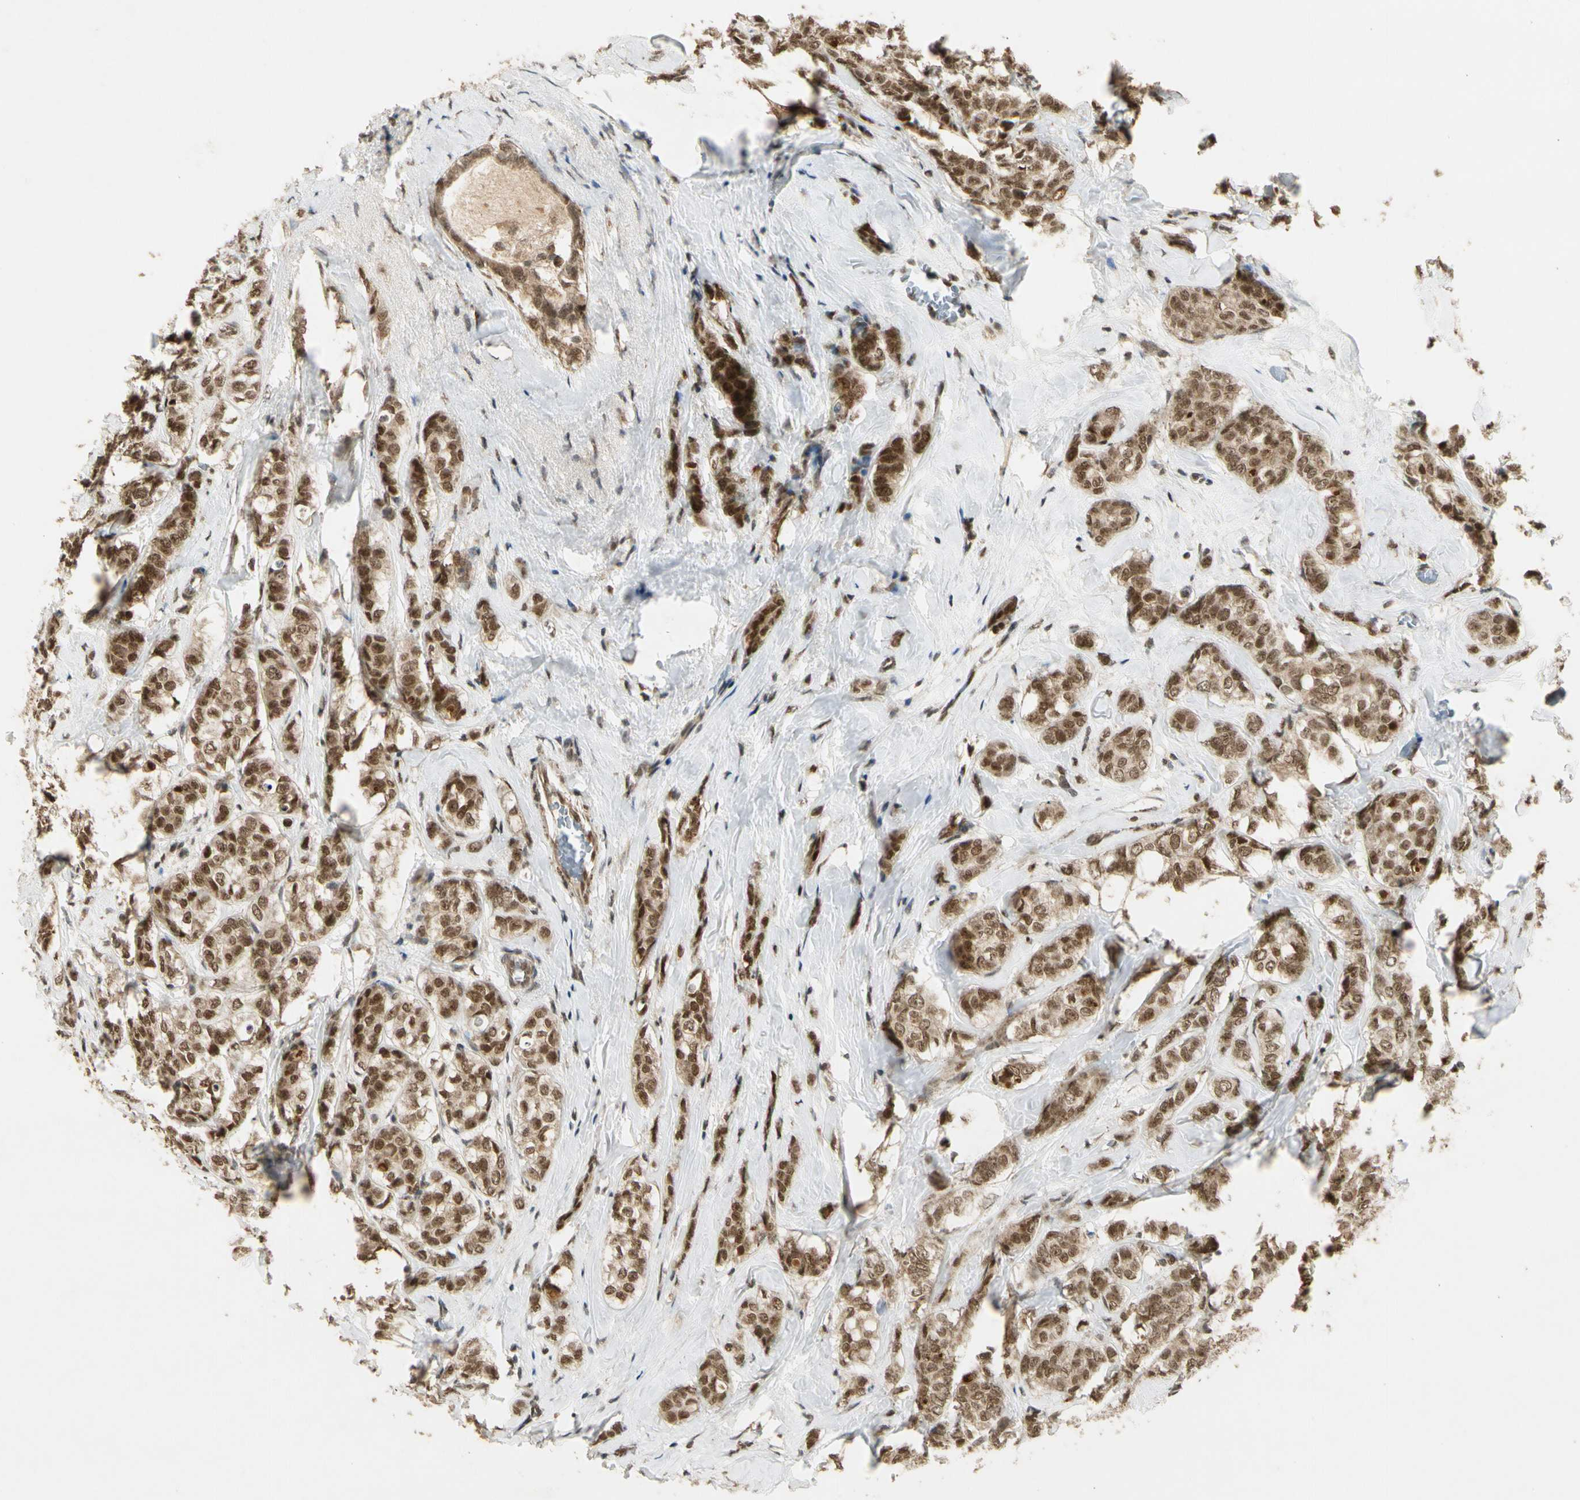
{"staining": {"intensity": "moderate", "quantity": ">75%", "location": "cytoplasmic/membranous,nuclear"}, "tissue": "breast cancer", "cell_type": "Tumor cells", "image_type": "cancer", "snomed": [{"axis": "morphology", "description": "Lobular carcinoma"}, {"axis": "topography", "description": "Breast"}], "caption": "A micrograph of human lobular carcinoma (breast) stained for a protein demonstrates moderate cytoplasmic/membranous and nuclear brown staining in tumor cells.", "gene": "ZNF135", "patient": {"sex": "female", "age": 60}}